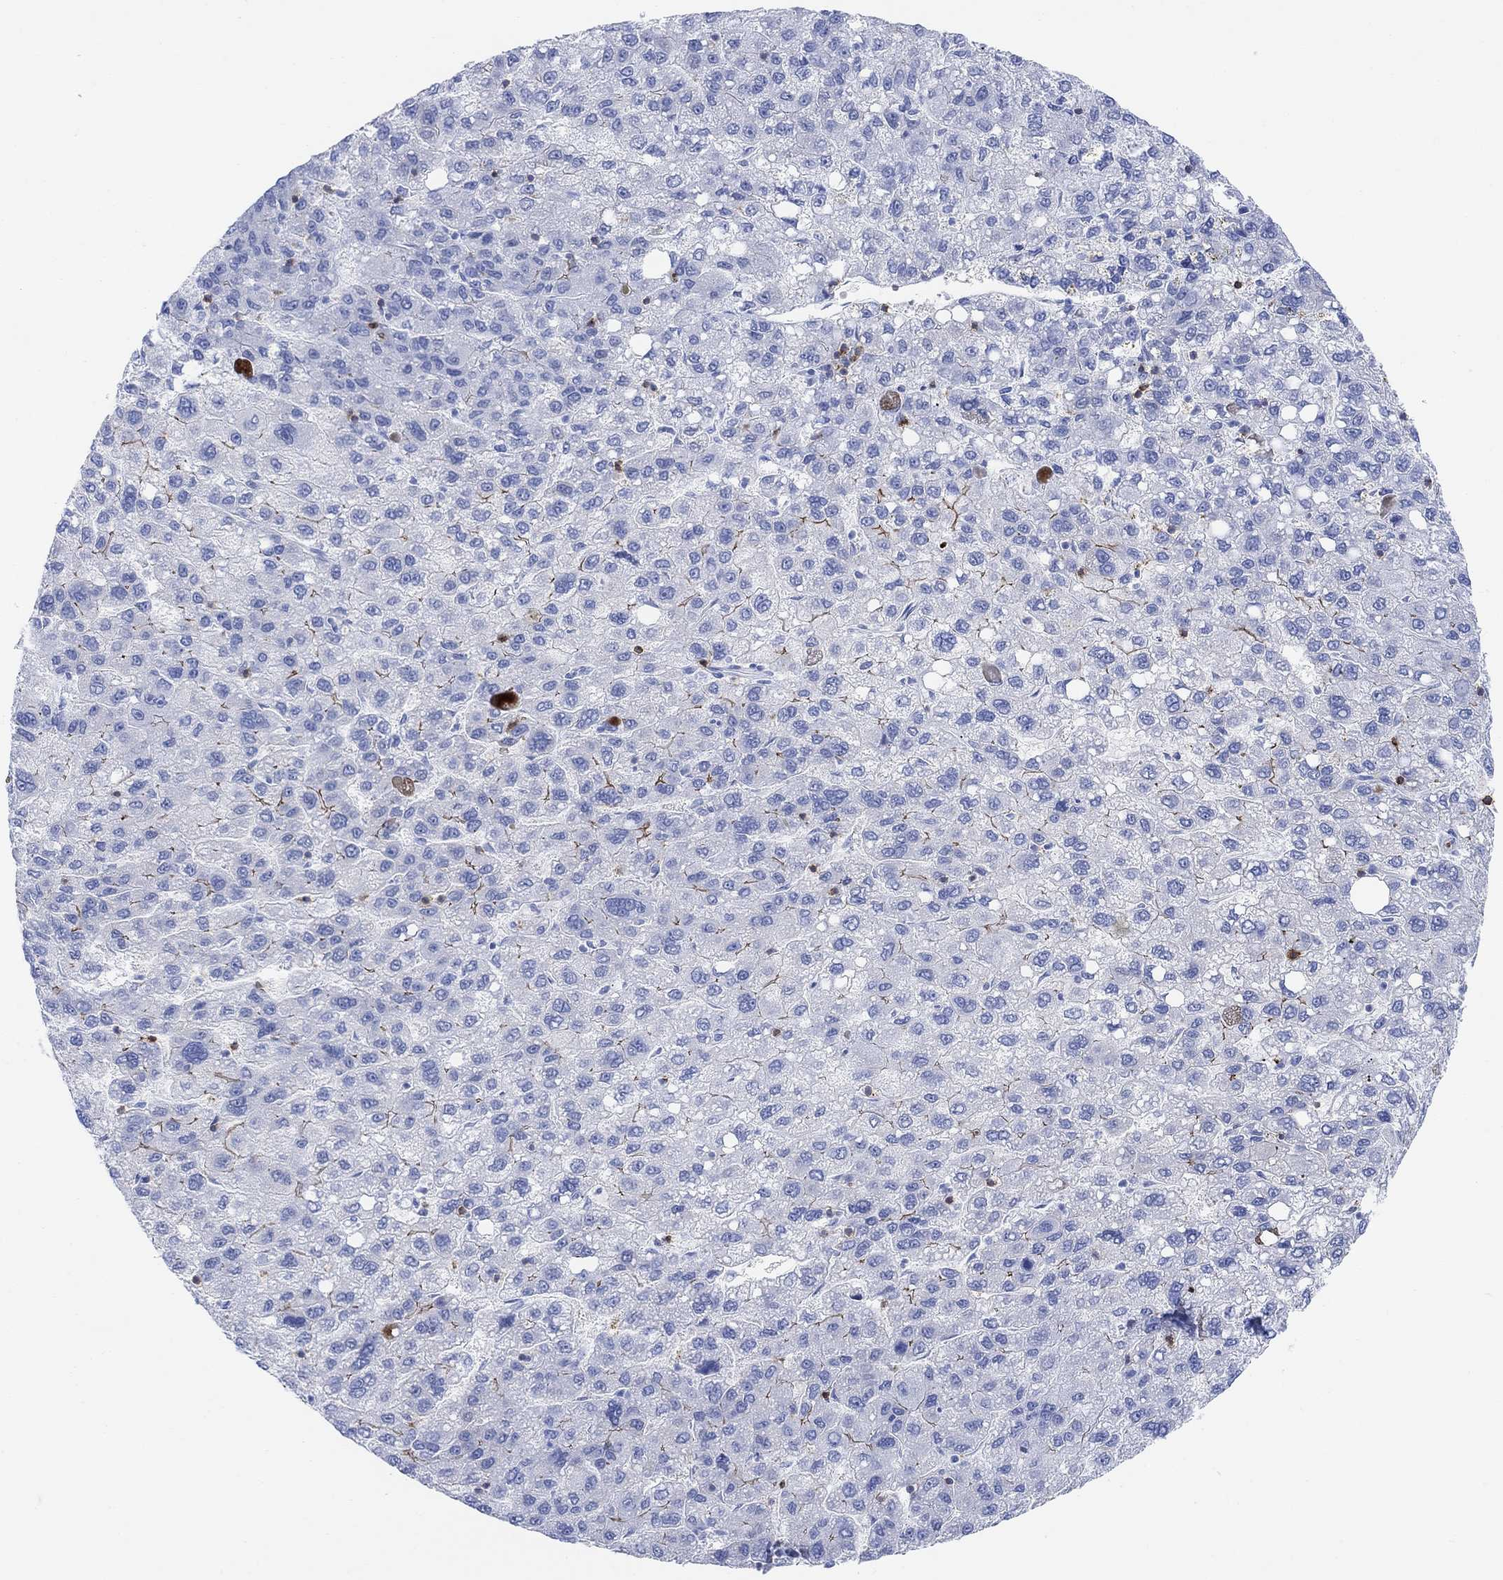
{"staining": {"intensity": "moderate", "quantity": "<25%", "location": "cytoplasmic/membranous"}, "tissue": "liver cancer", "cell_type": "Tumor cells", "image_type": "cancer", "snomed": [{"axis": "morphology", "description": "Carcinoma, Hepatocellular, NOS"}, {"axis": "topography", "description": "Liver"}], "caption": "Protein expression analysis of human liver cancer (hepatocellular carcinoma) reveals moderate cytoplasmic/membranous positivity in about <25% of tumor cells.", "gene": "GPR65", "patient": {"sex": "female", "age": 82}}